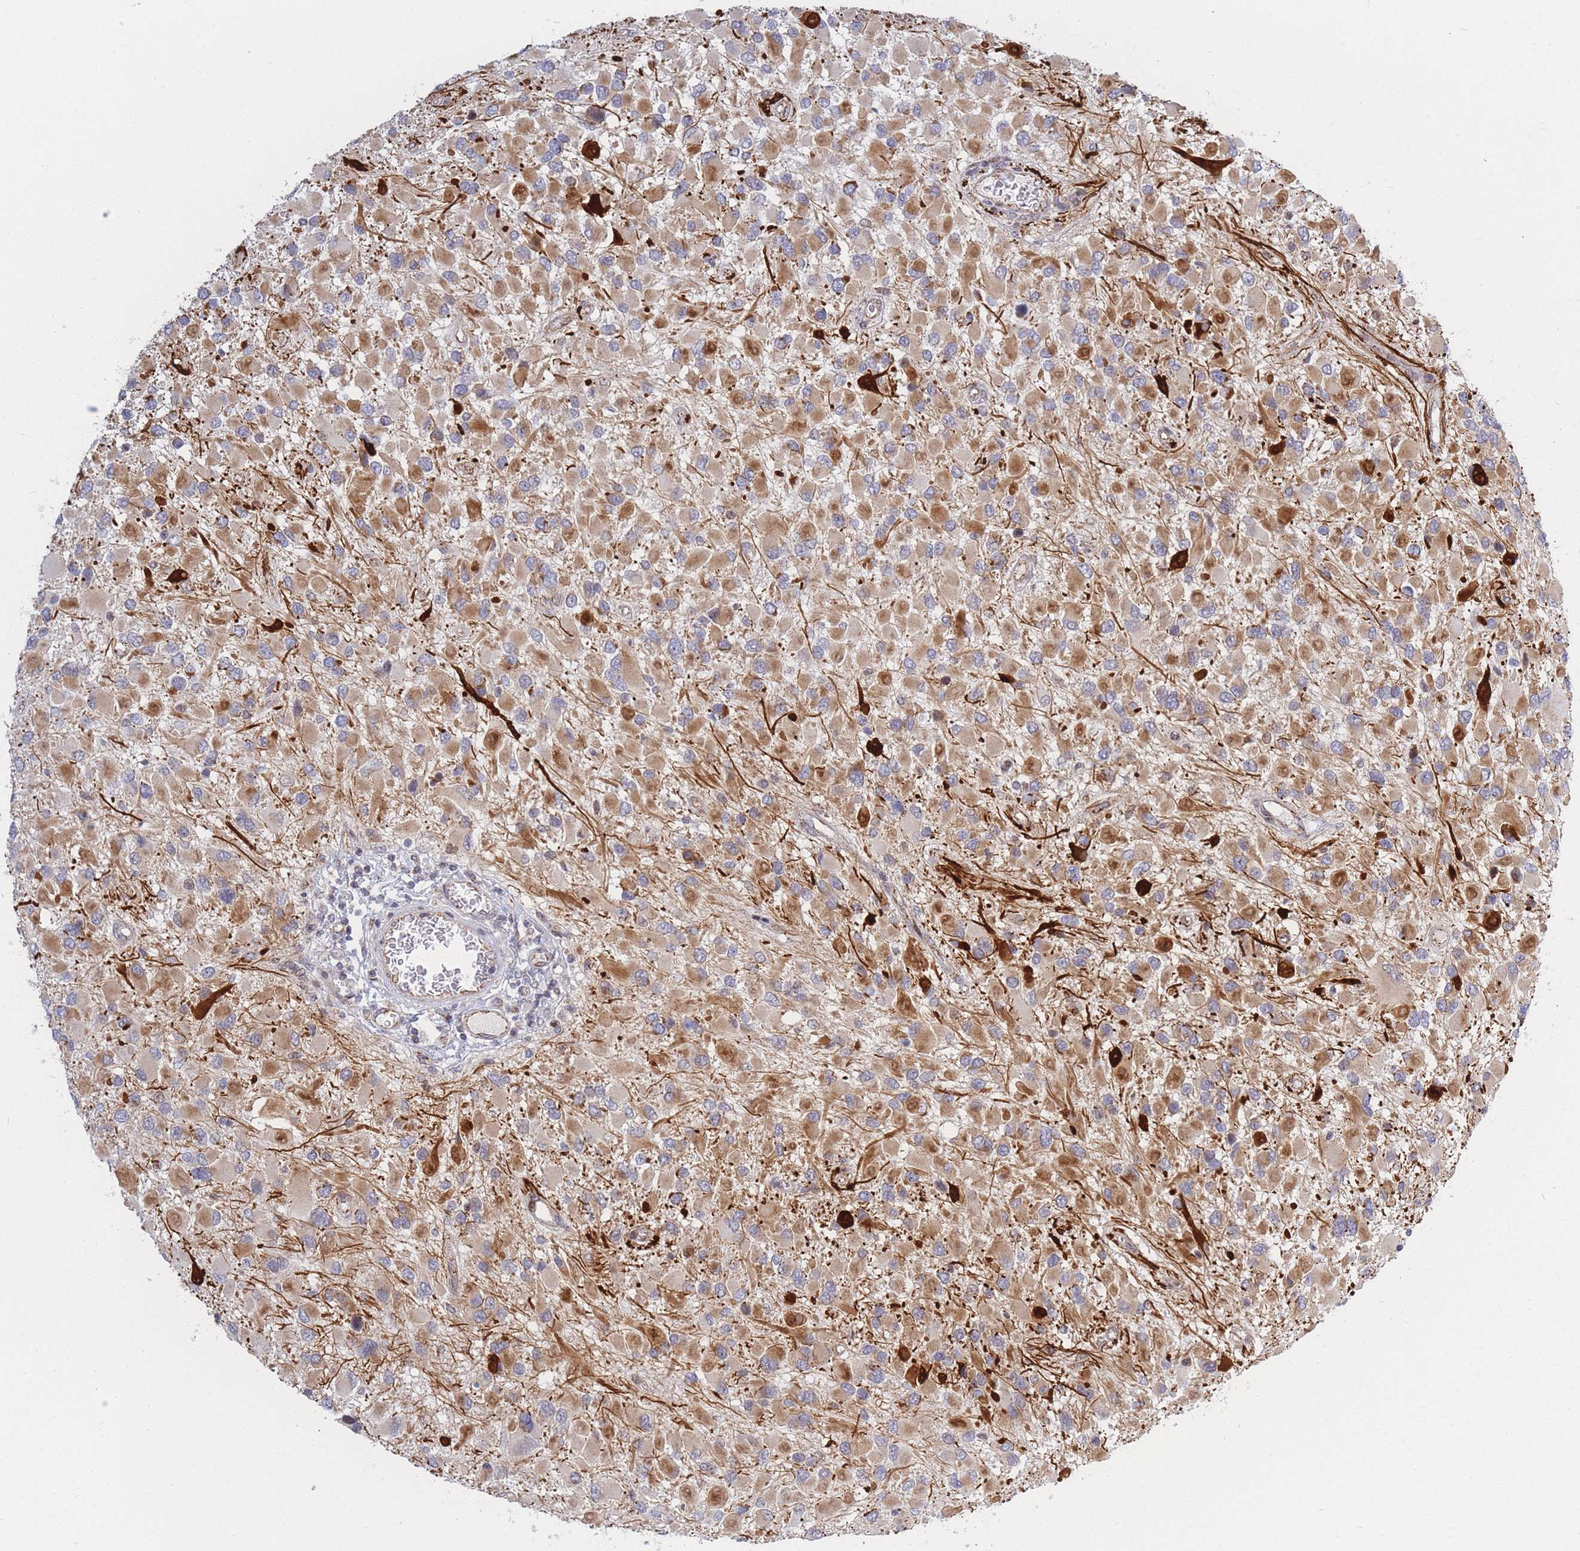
{"staining": {"intensity": "moderate", "quantity": ">75%", "location": "cytoplasmic/membranous"}, "tissue": "glioma", "cell_type": "Tumor cells", "image_type": "cancer", "snomed": [{"axis": "morphology", "description": "Glioma, malignant, High grade"}, {"axis": "topography", "description": "Brain"}], "caption": "High-grade glioma (malignant) tissue demonstrates moderate cytoplasmic/membranous positivity in approximately >75% of tumor cells, visualized by immunohistochemistry.", "gene": "MOB4", "patient": {"sex": "male", "age": 53}}